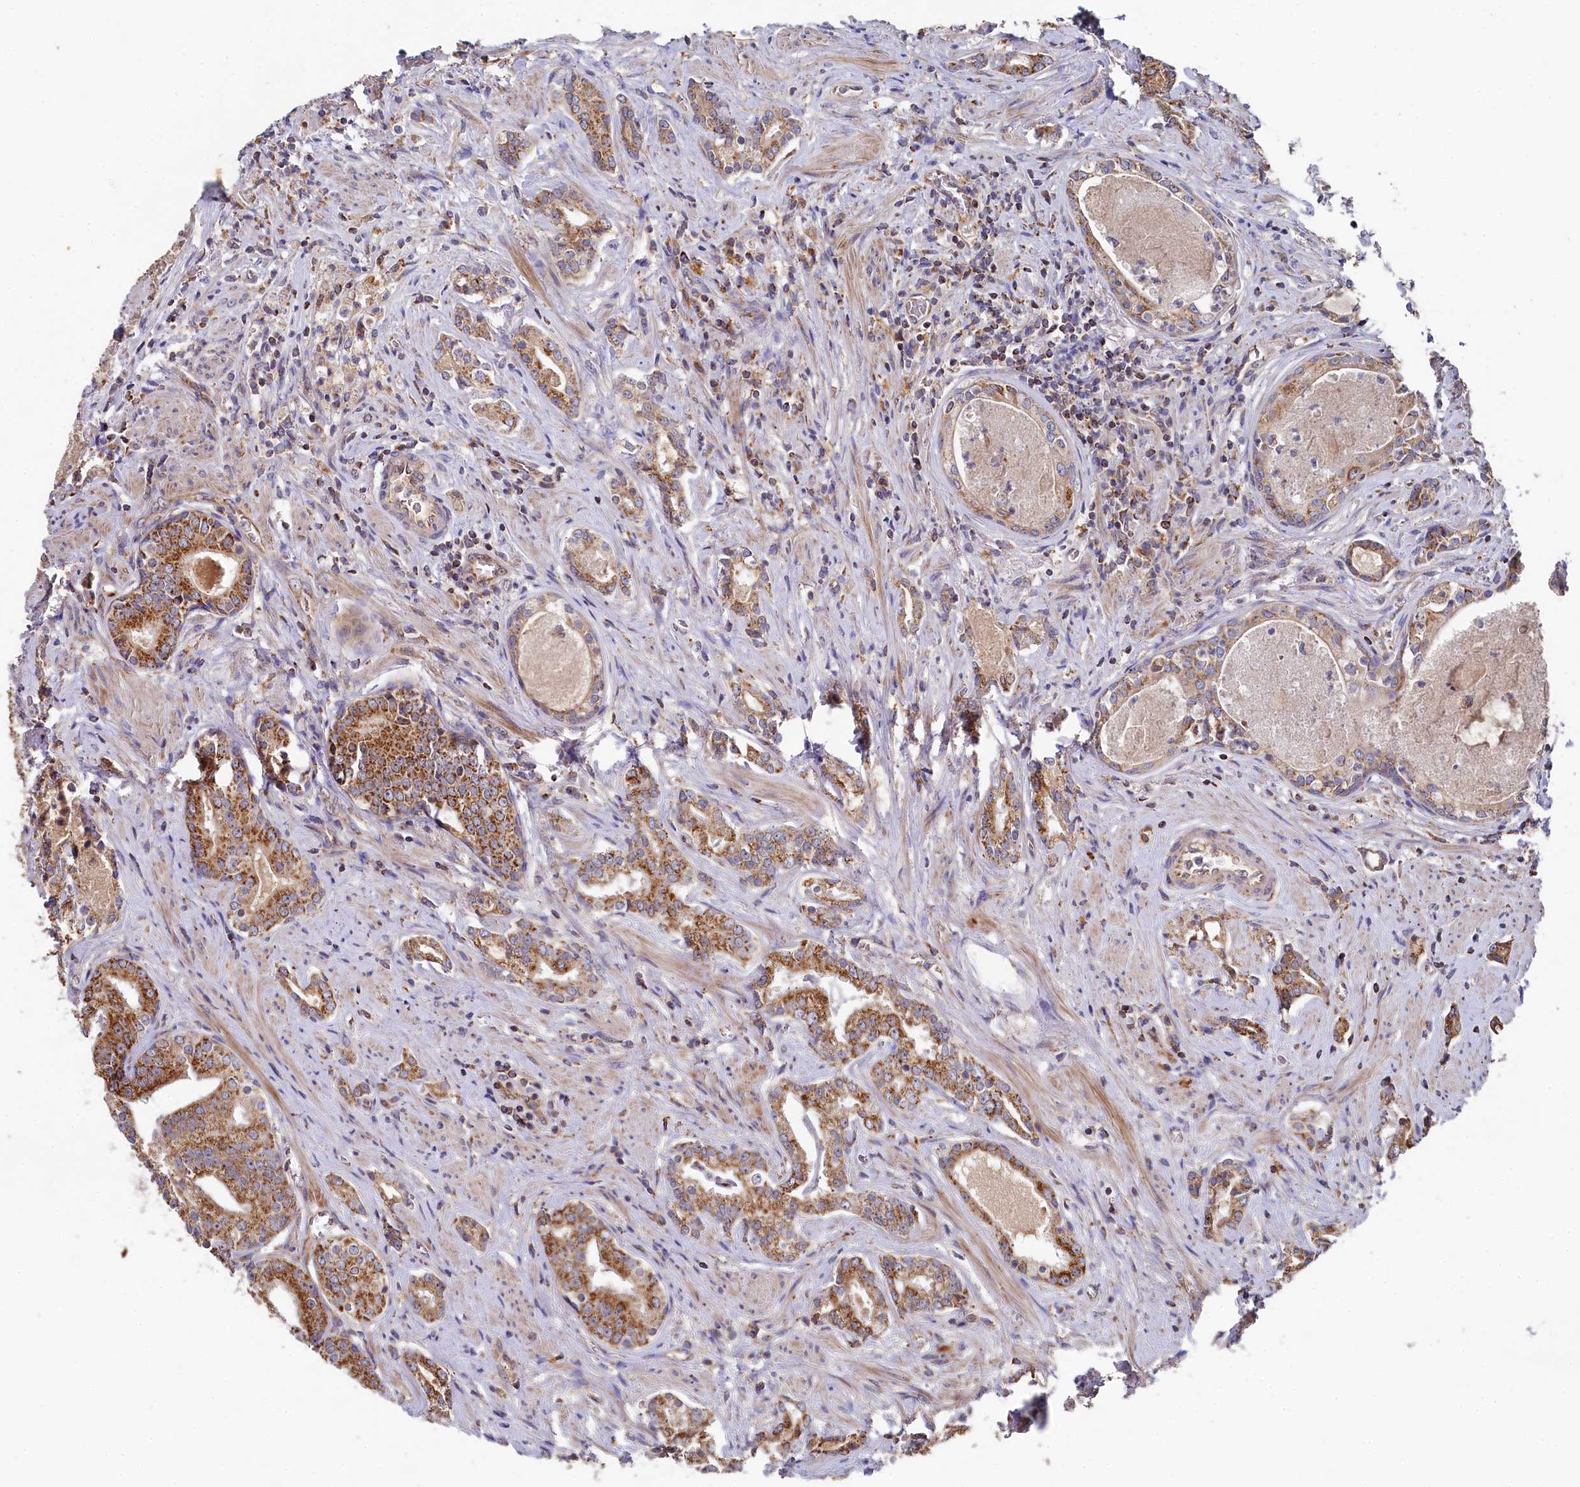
{"staining": {"intensity": "moderate", "quantity": ">75%", "location": "cytoplasmic/membranous"}, "tissue": "prostate cancer", "cell_type": "Tumor cells", "image_type": "cancer", "snomed": [{"axis": "morphology", "description": "Adenocarcinoma, High grade"}, {"axis": "topography", "description": "Prostate"}], "caption": "A brown stain labels moderate cytoplasmic/membranous positivity of a protein in human prostate cancer (high-grade adenocarcinoma) tumor cells. Using DAB (brown) and hematoxylin (blue) stains, captured at high magnification using brightfield microscopy.", "gene": "HAUS2", "patient": {"sex": "male", "age": 58}}